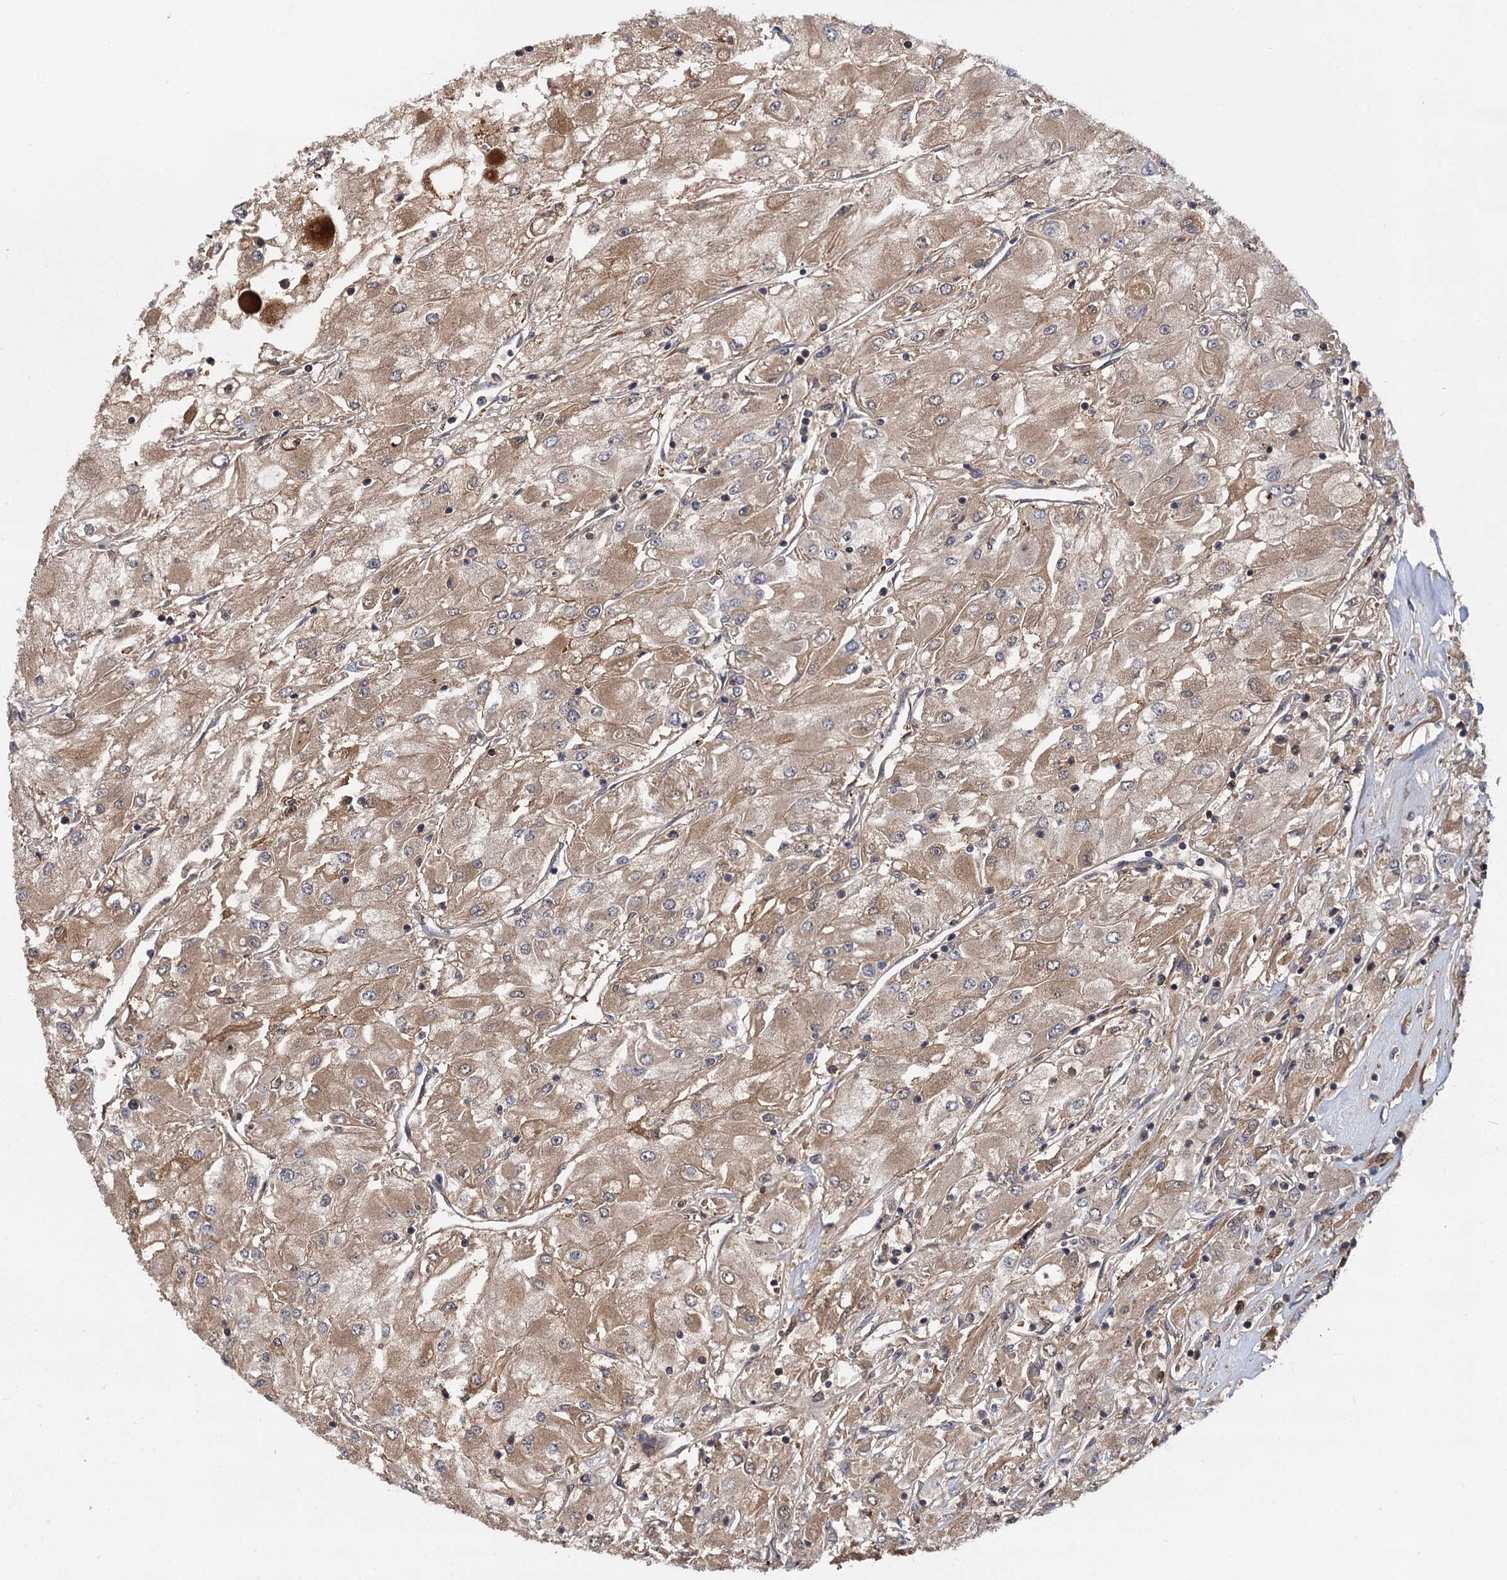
{"staining": {"intensity": "moderate", "quantity": ">75%", "location": "cytoplasmic/membranous"}, "tissue": "renal cancer", "cell_type": "Tumor cells", "image_type": "cancer", "snomed": [{"axis": "morphology", "description": "Adenocarcinoma, NOS"}, {"axis": "topography", "description": "Kidney"}], "caption": "Brown immunohistochemical staining in renal adenocarcinoma demonstrates moderate cytoplasmic/membranous positivity in about >75% of tumor cells. (Stains: DAB (3,3'-diaminobenzidine) in brown, nuclei in blue, Microscopy: brightfield microscopy at high magnification).", "gene": "SELENOP", "patient": {"sex": "male", "age": 80}}